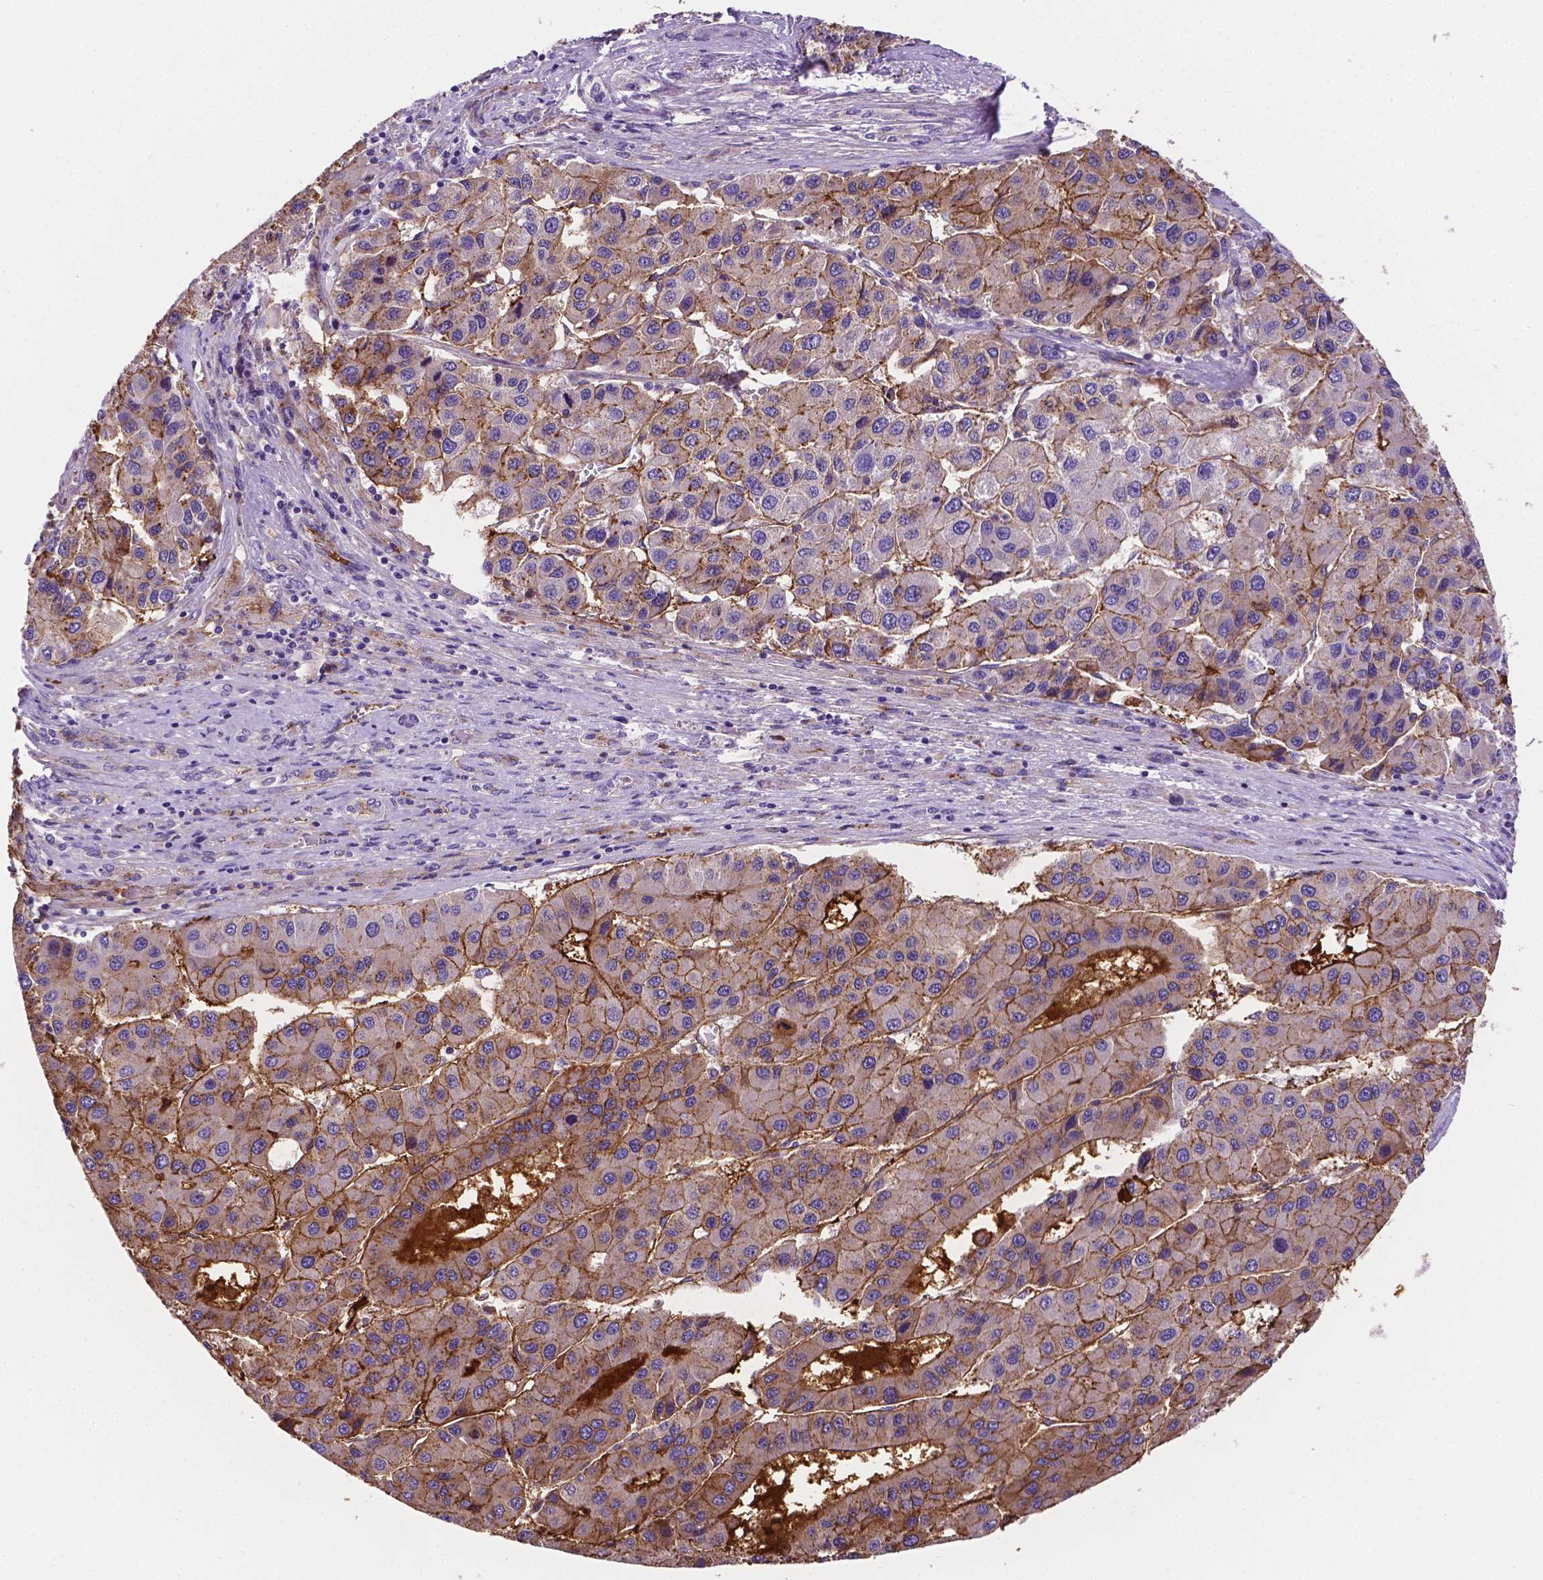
{"staining": {"intensity": "moderate", "quantity": "<25%", "location": "cytoplasmic/membranous"}, "tissue": "liver cancer", "cell_type": "Tumor cells", "image_type": "cancer", "snomed": [{"axis": "morphology", "description": "Carcinoma, Hepatocellular, NOS"}, {"axis": "topography", "description": "Liver"}], "caption": "The immunohistochemical stain highlights moderate cytoplasmic/membranous positivity in tumor cells of liver cancer (hepatocellular carcinoma) tissue.", "gene": "APOE", "patient": {"sex": "male", "age": 73}}